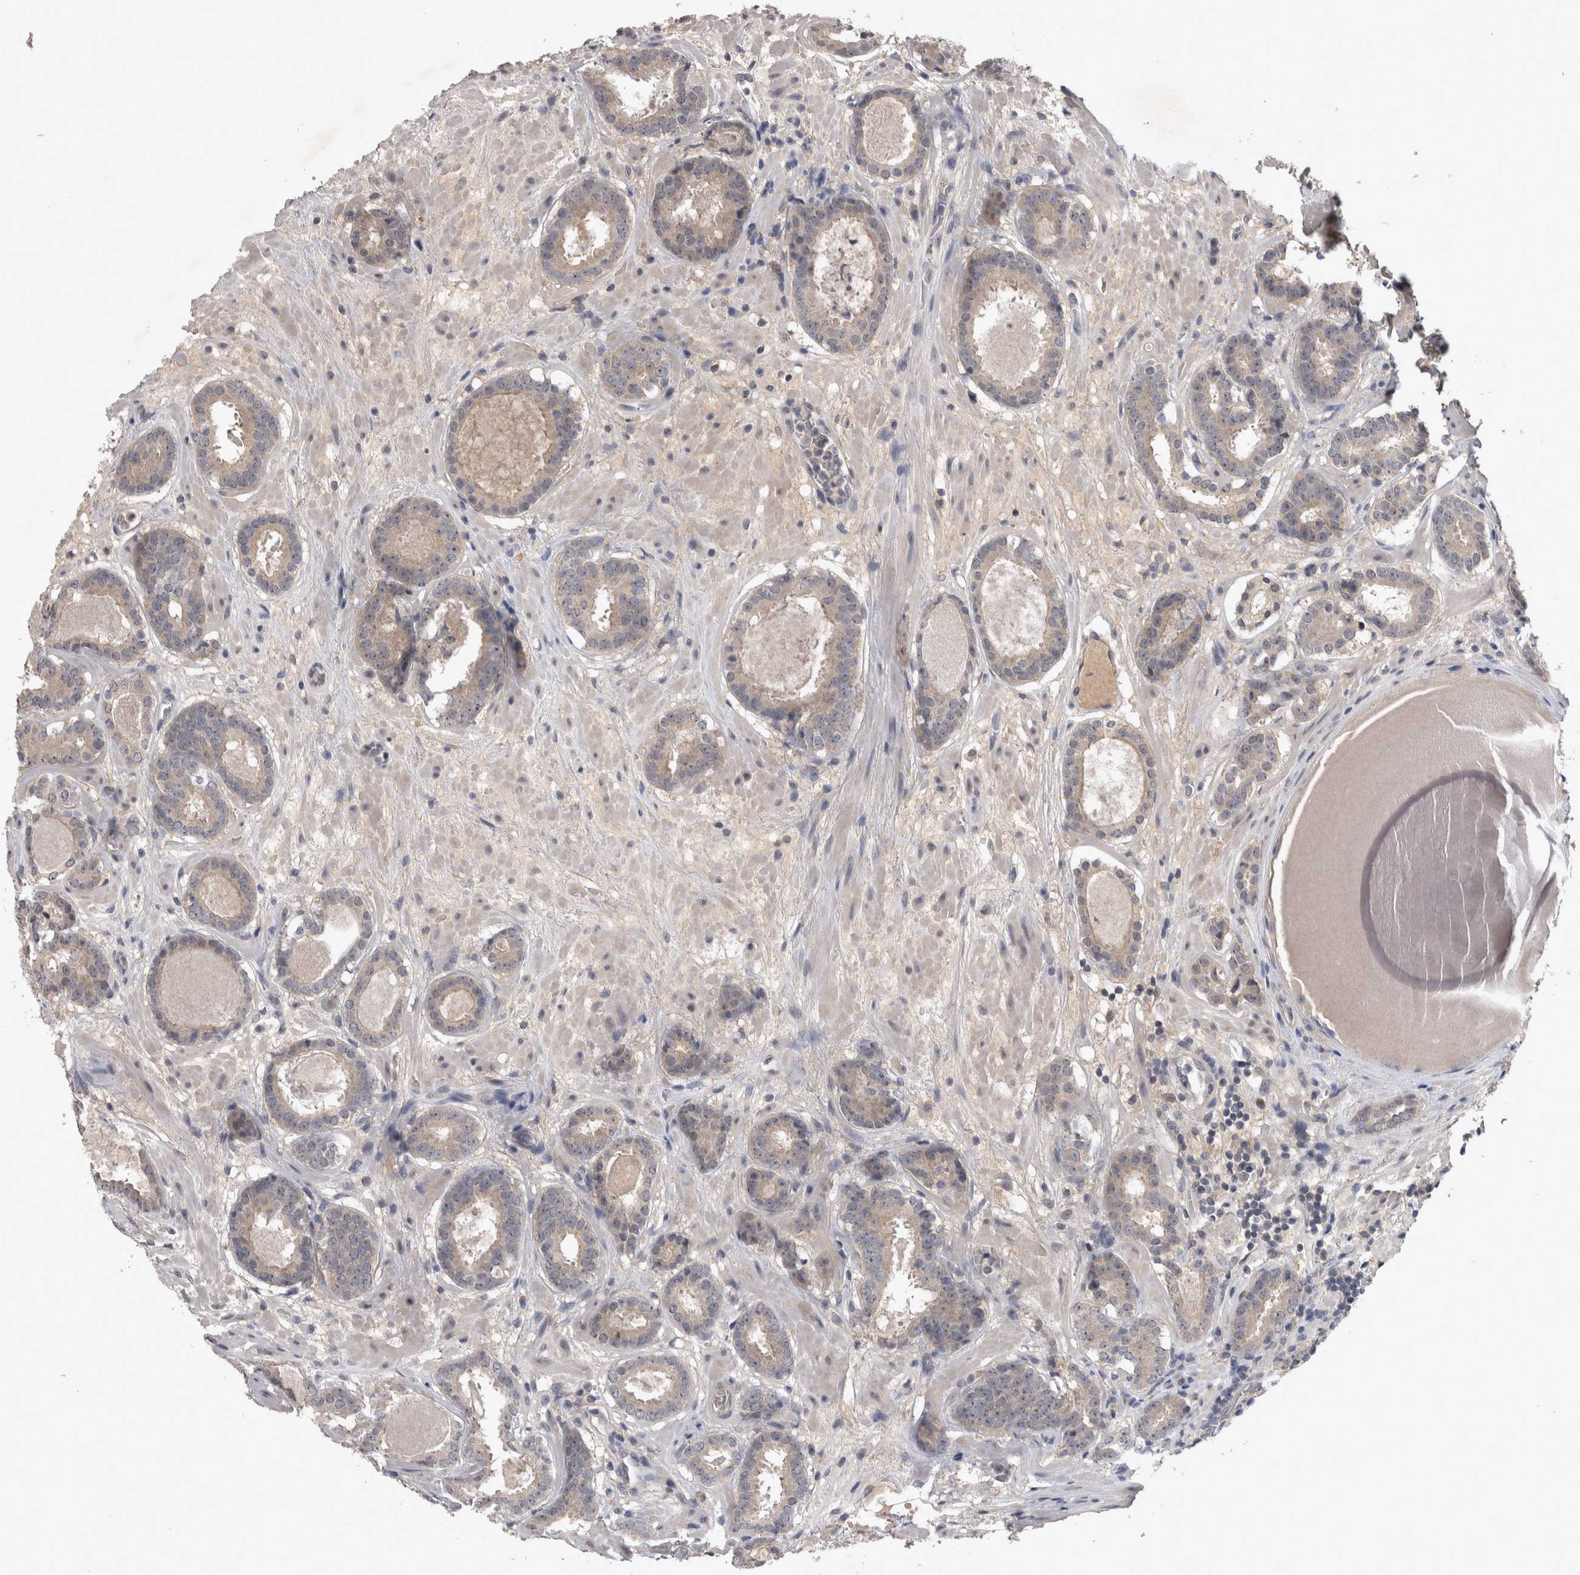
{"staining": {"intensity": "weak", "quantity": "25%-75%", "location": "cytoplasmic/membranous"}, "tissue": "prostate cancer", "cell_type": "Tumor cells", "image_type": "cancer", "snomed": [{"axis": "morphology", "description": "Adenocarcinoma, Low grade"}, {"axis": "topography", "description": "Prostate"}], "caption": "Human adenocarcinoma (low-grade) (prostate) stained for a protein (brown) reveals weak cytoplasmic/membranous positive staining in about 25%-75% of tumor cells.", "gene": "ZNF114", "patient": {"sex": "male", "age": 69}}